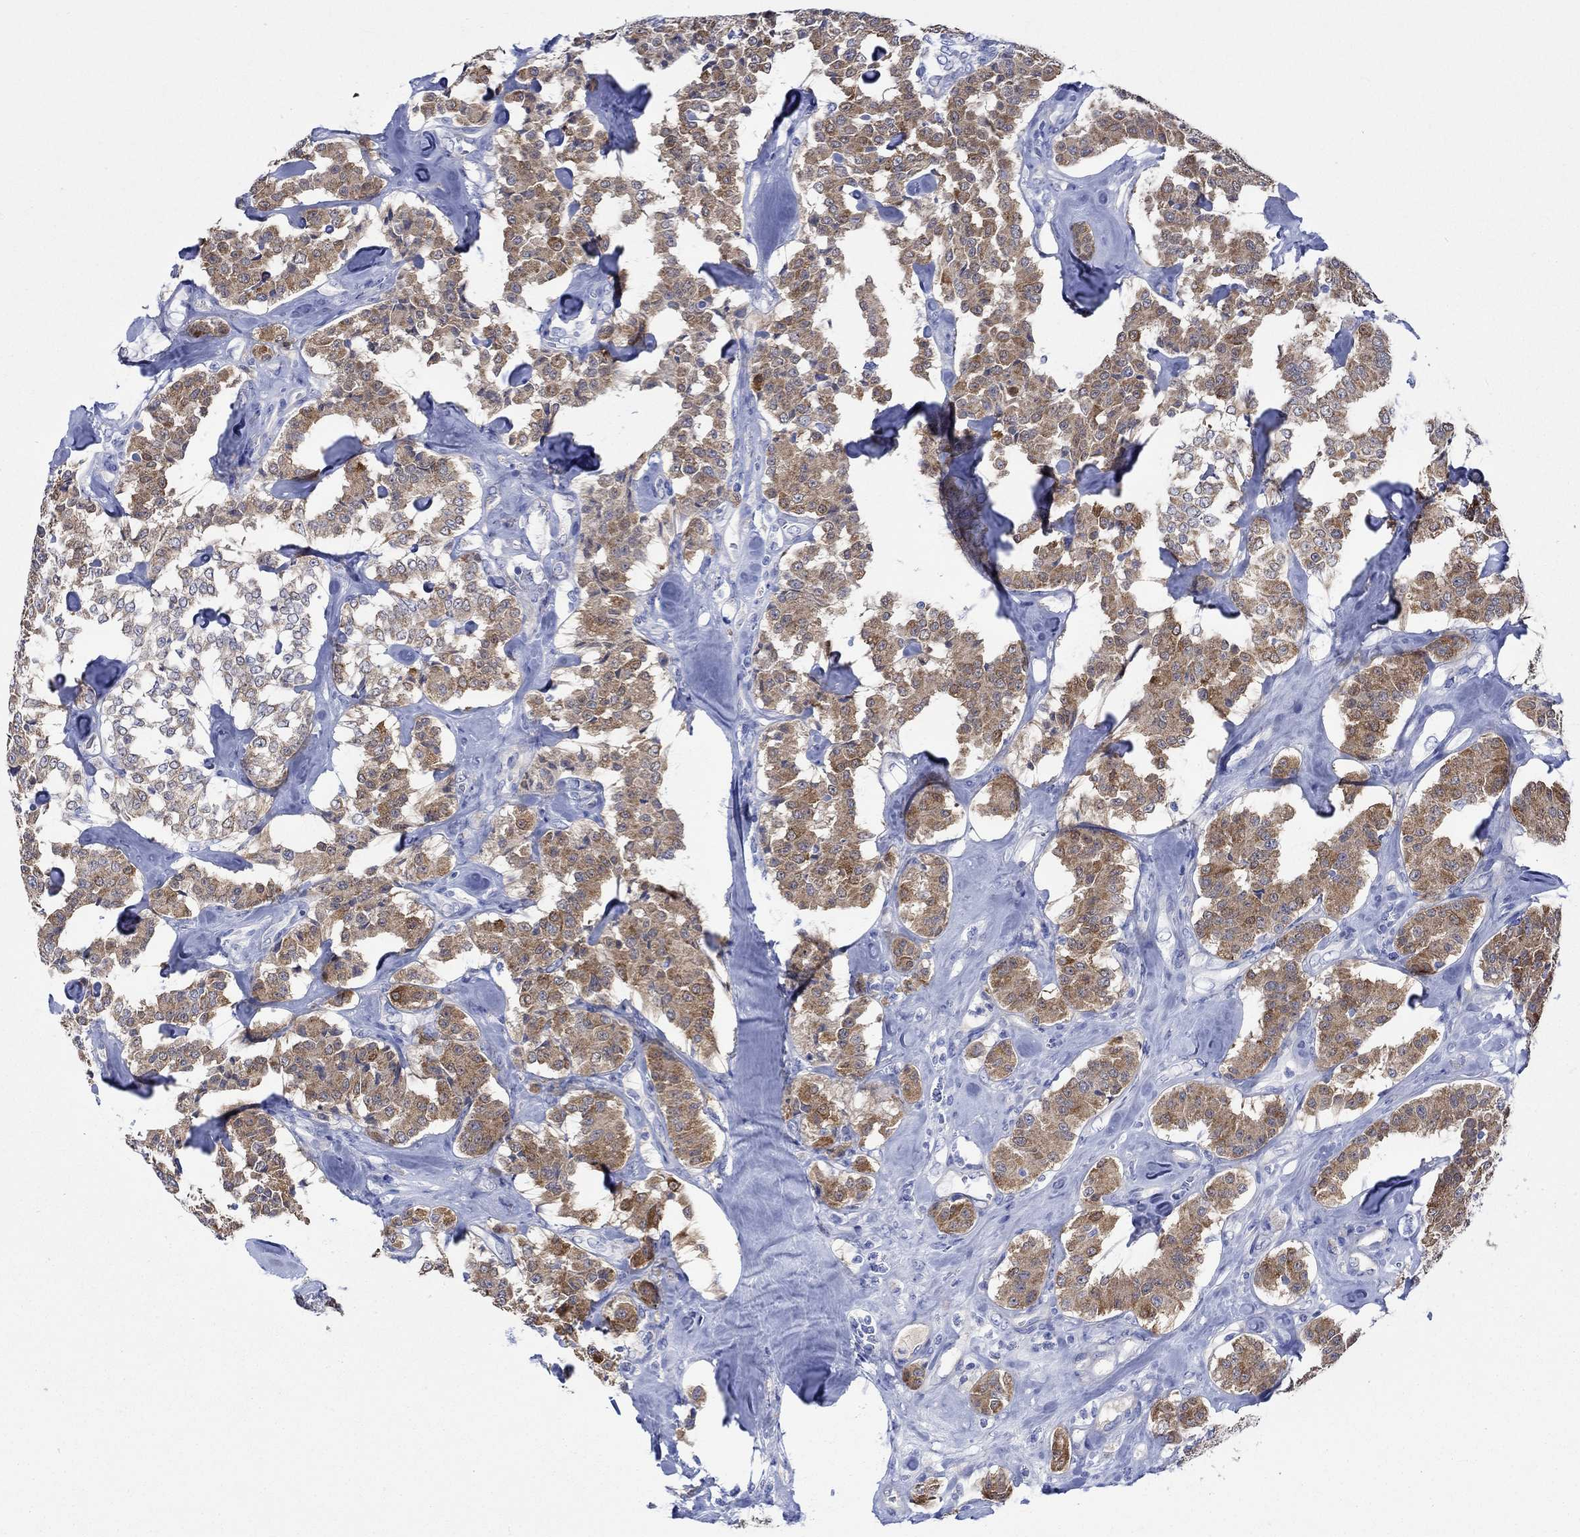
{"staining": {"intensity": "moderate", "quantity": ">75%", "location": "cytoplasmic/membranous"}, "tissue": "carcinoid", "cell_type": "Tumor cells", "image_type": "cancer", "snomed": [{"axis": "morphology", "description": "Carcinoid, malignant, NOS"}, {"axis": "topography", "description": "Pancreas"}], "caption": "This micrograph demonstrates IHC staining of carcinoid, with medium moderate cytoplasmic/membranous expression in approximately >75% of tumor cells.", "gene": "CPLX2", "patient": {"sex": "male", "age": 41}}